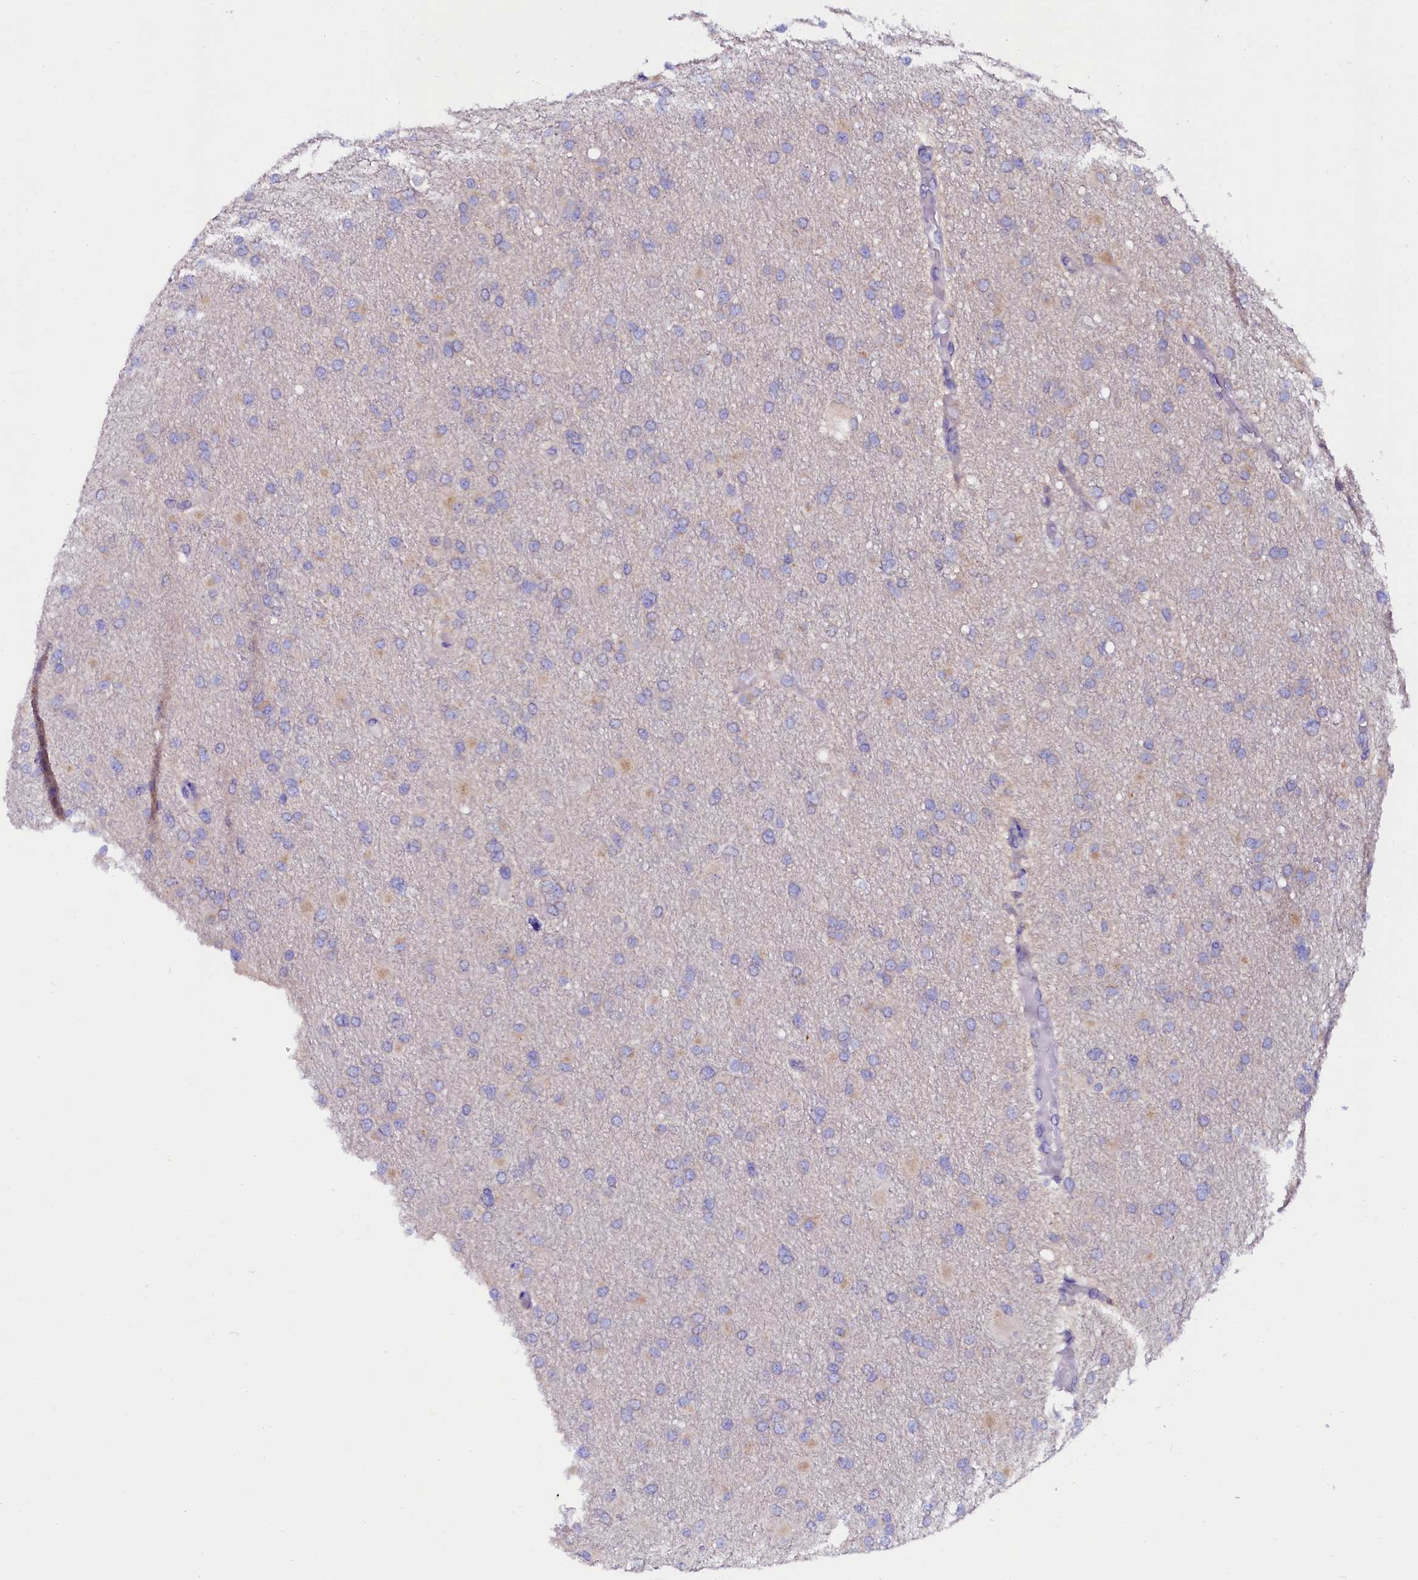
{"staining": {"intensity": "negative", "quantity": "none", "location": "none"}, "tissue": "glioma", "cell_type": "Tumor cells", "image_type": "cancer", "snomed": [{"axis": "morphology", "description": "Glioma, malignant, High grade"}, {"axis": "topography", "description": "Cerebral cortex"}], "caption": "This is a image of immunohistochemistry staining of glioma, which shows no expression in tumor cells. Brightfield microscopy of immunohistochemistry (IHC) stained with DAB (3,3'-diaminobenzidine) (brown) and hematoxylin (blue), captured at high magnification.", "gene": "OTOL1", "patient": {"sex": "female", "age": 36}}